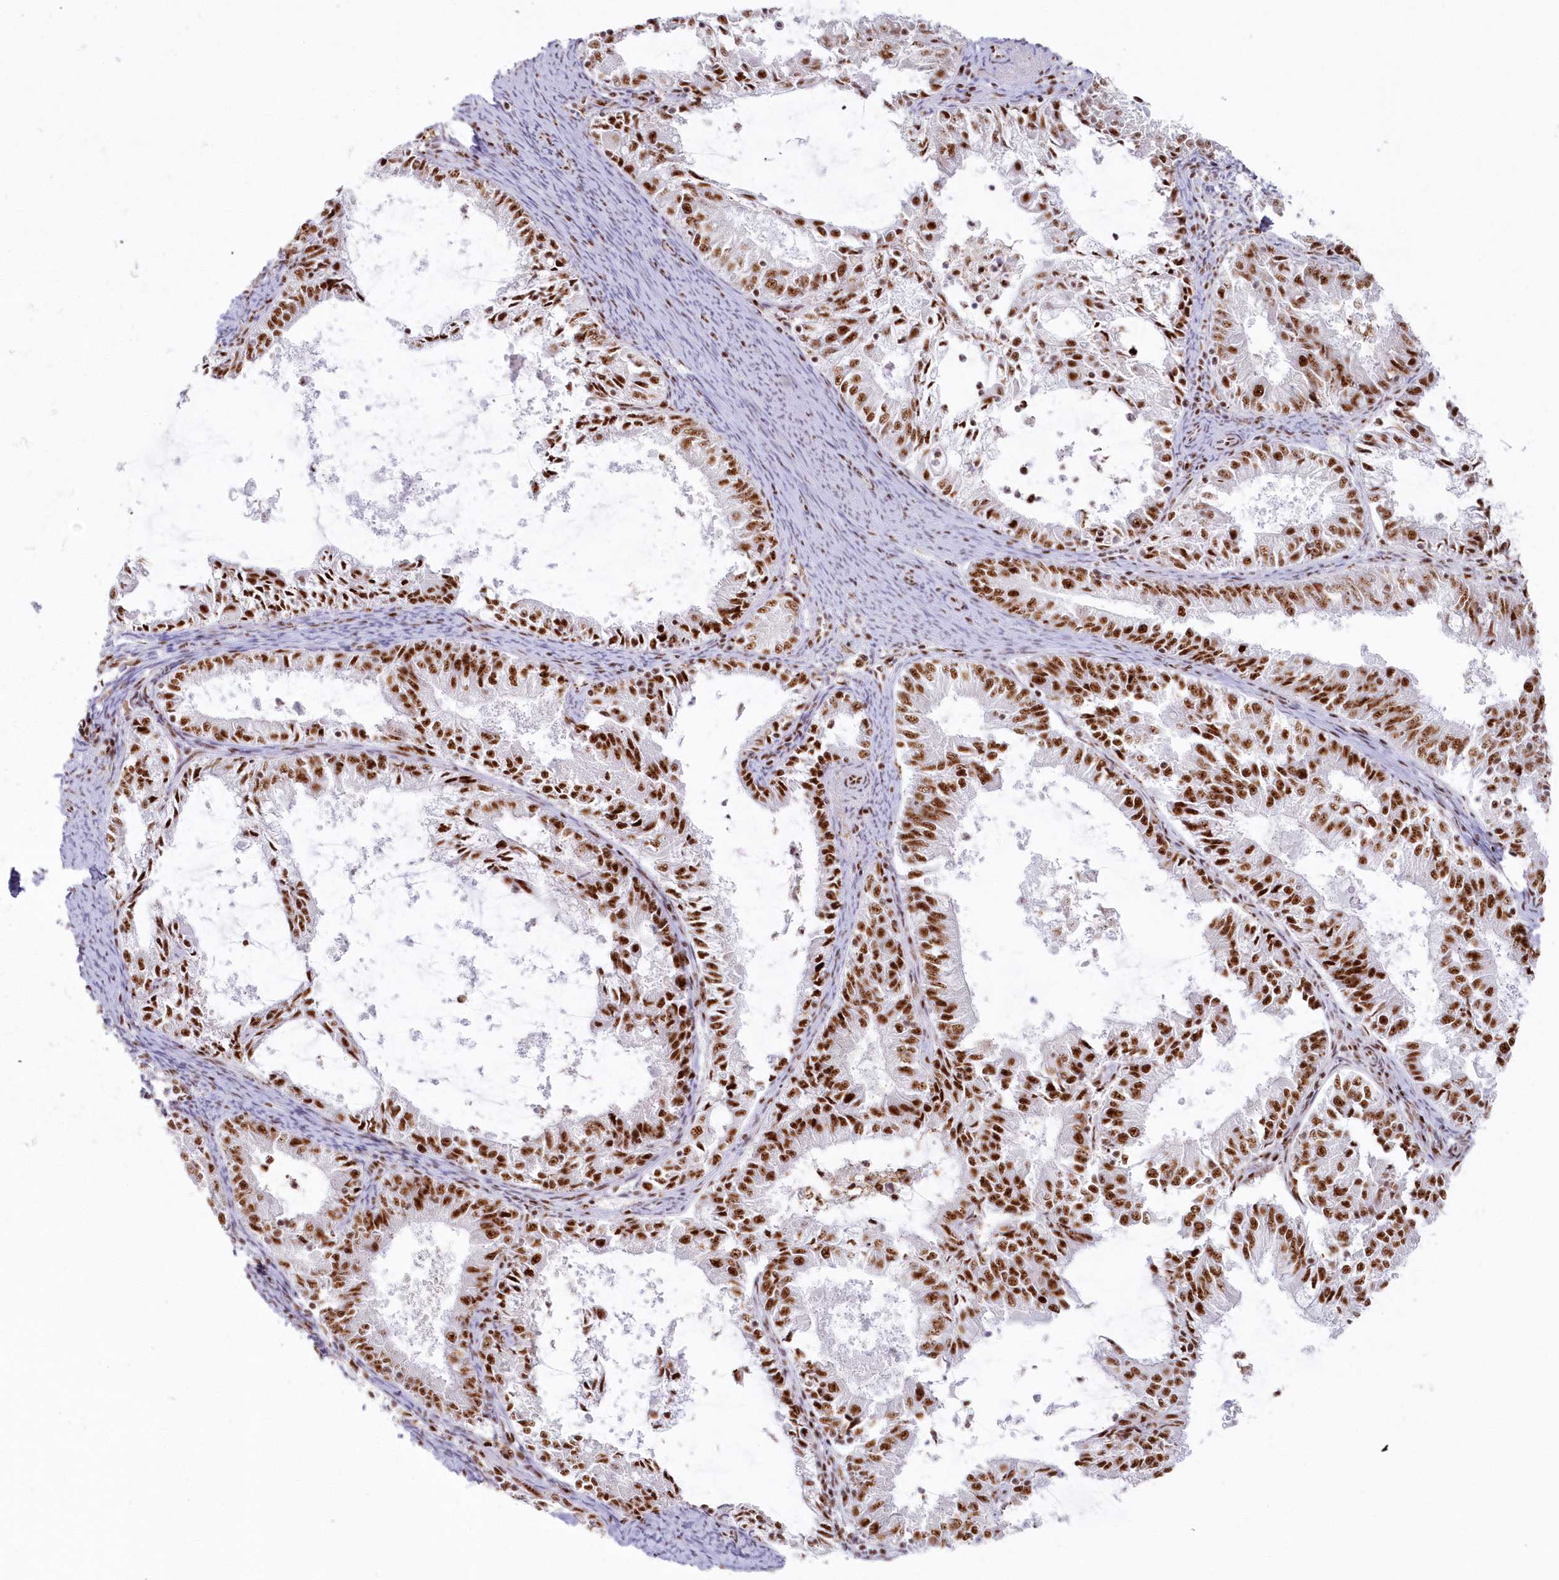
{"staining": {"intensity": "strong", "quantity": ">75%", "location": "nuclear"}, "tissue": "endometrial cancer", "cell_type": "Tumor cells", "image_type": "cancer", "snomed": [{"axis": "morphology", "description": "Adenocarcinoma, NOS"}, {"axis": "topography", "description": "Endometrium"}], "caption": "About >75% of tumor cells in human endometrial cancer (adenocarcinoma) reveal strong nuclear protein expression as visualized by brown immunohistochemical staining.", "gene": "DDX46", "patient": {"sex": "female", "age": 57}}